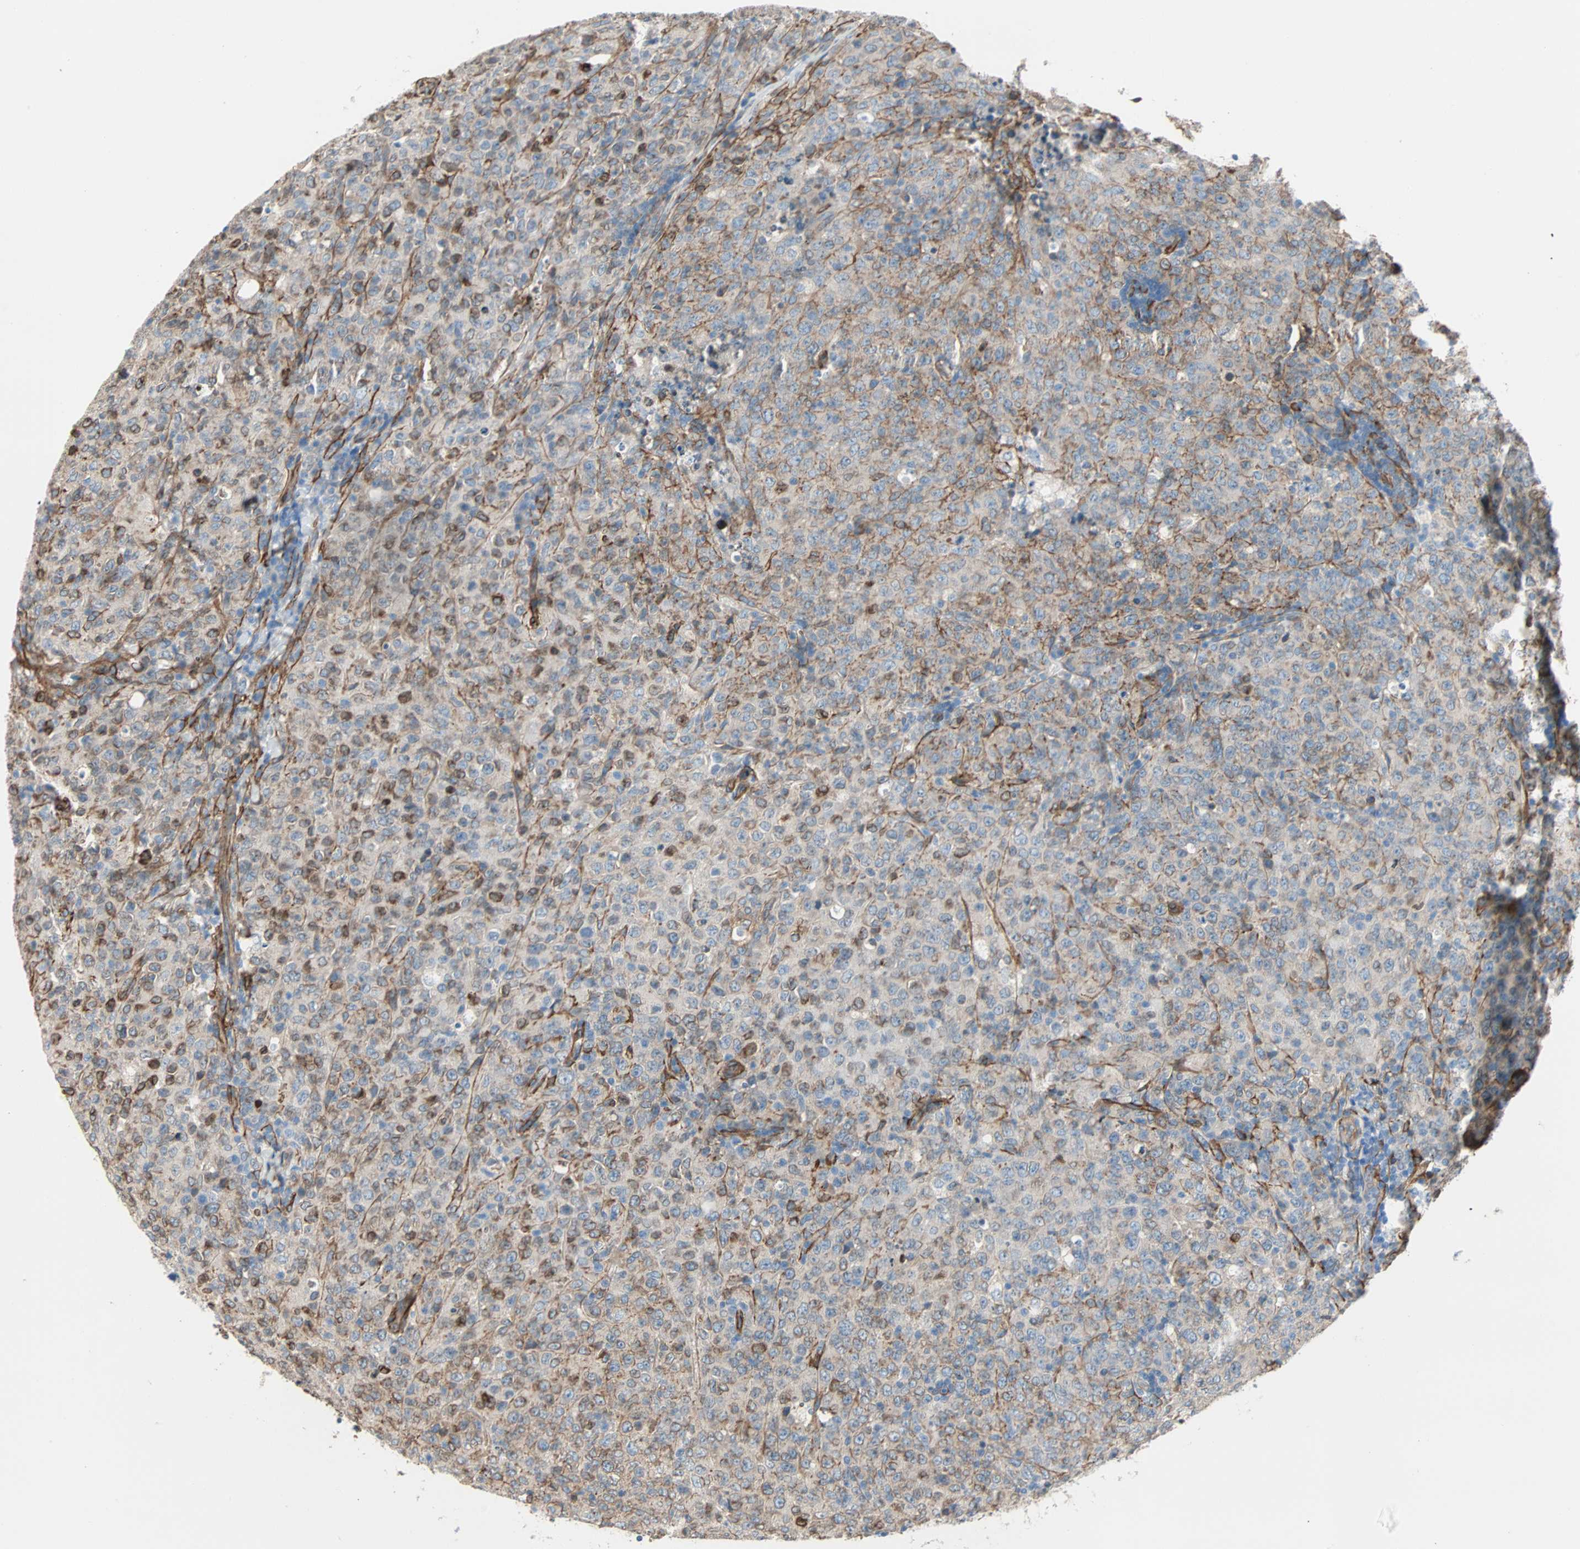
{"staining": {"intensity": "weak", "quantity": "25%-75%", "location": "cytoplasmic/membranous"}, "tissue": "lymphoma", "cell_type": "Tumor cells", "image_type": "cancer", "snomed": [{"axis": "morphology", "description": "Malignant lymphoma, non-Hodgkin's type, High grade"}, {"axis": "topography", "description": "Tonsil"}], "caption": "Immunohistochemical staining of lymphoma displays low levels of weak cytoplasmic/membranous protein expression in approximately 25%-75% of tumor cells.", "gene": "EPB41L2", "patient": {"sex": "female", "age": 36}}